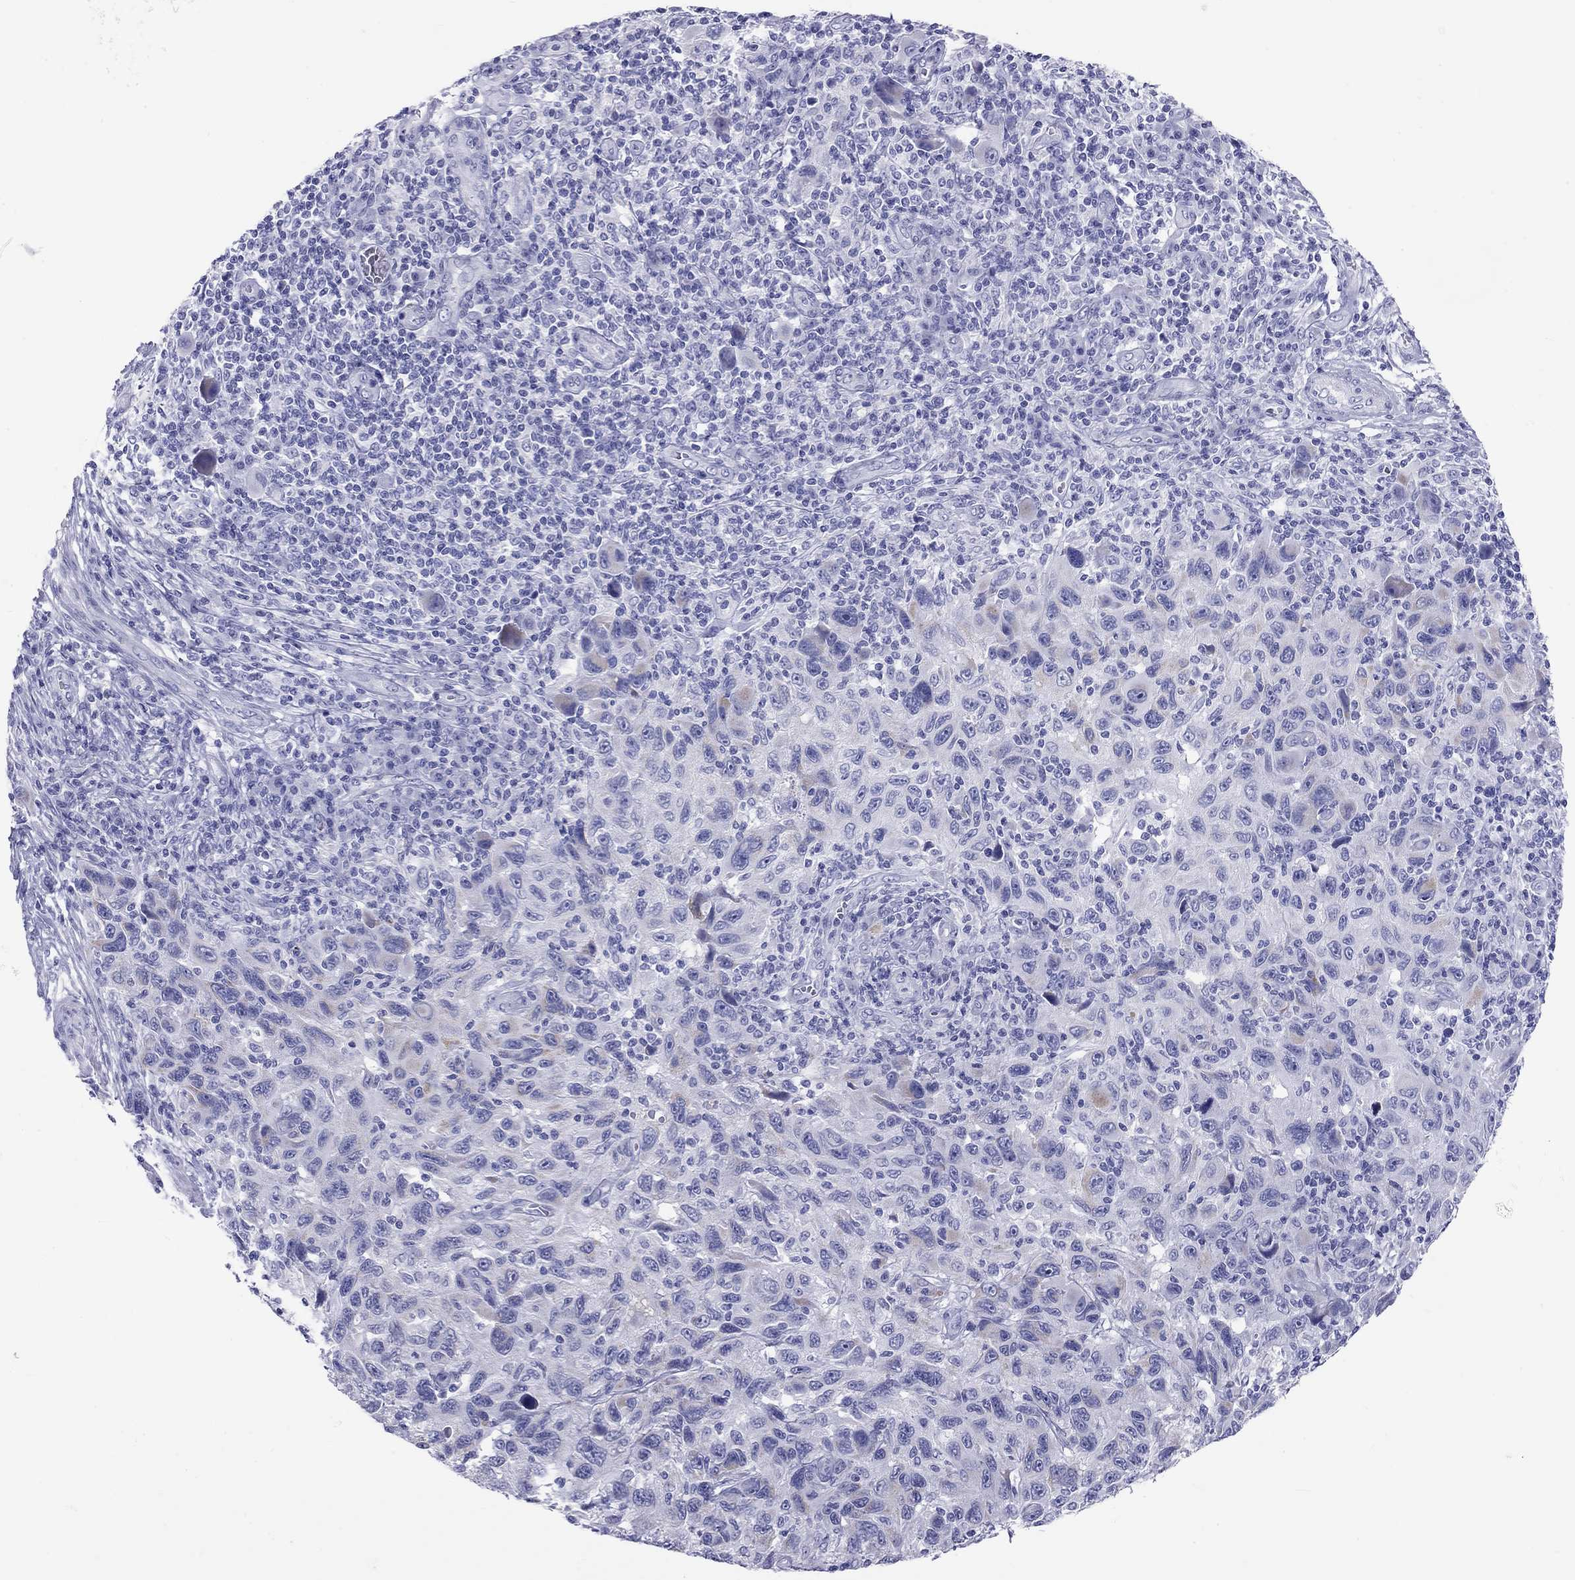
{"staining": {"intensity": "negative", "quantity": "none", "location": "none"}, "tissue": "melanoma", "cell_type": "Tumor cells", "image_type": "cancer", "snomed": [{"axis": "morphology", "description": "Malignant melanoma, NOS"}, {"axis": "topography", "description": "Skin"}], "caption": "Immunohistochemistry photomicrograph of human malignant melanoma stained for a protein (brown), which reveals no staining in tumor cells. (Stains: DAB (3,3'-diaminobenzidine) immunohistochemistry (IHC) with hematoxylin counter stain, Microscopy: brightfield microscopy at high magnification).", "gene": "DPY19L2", "patient": {"sex": "male", "age": 53}}